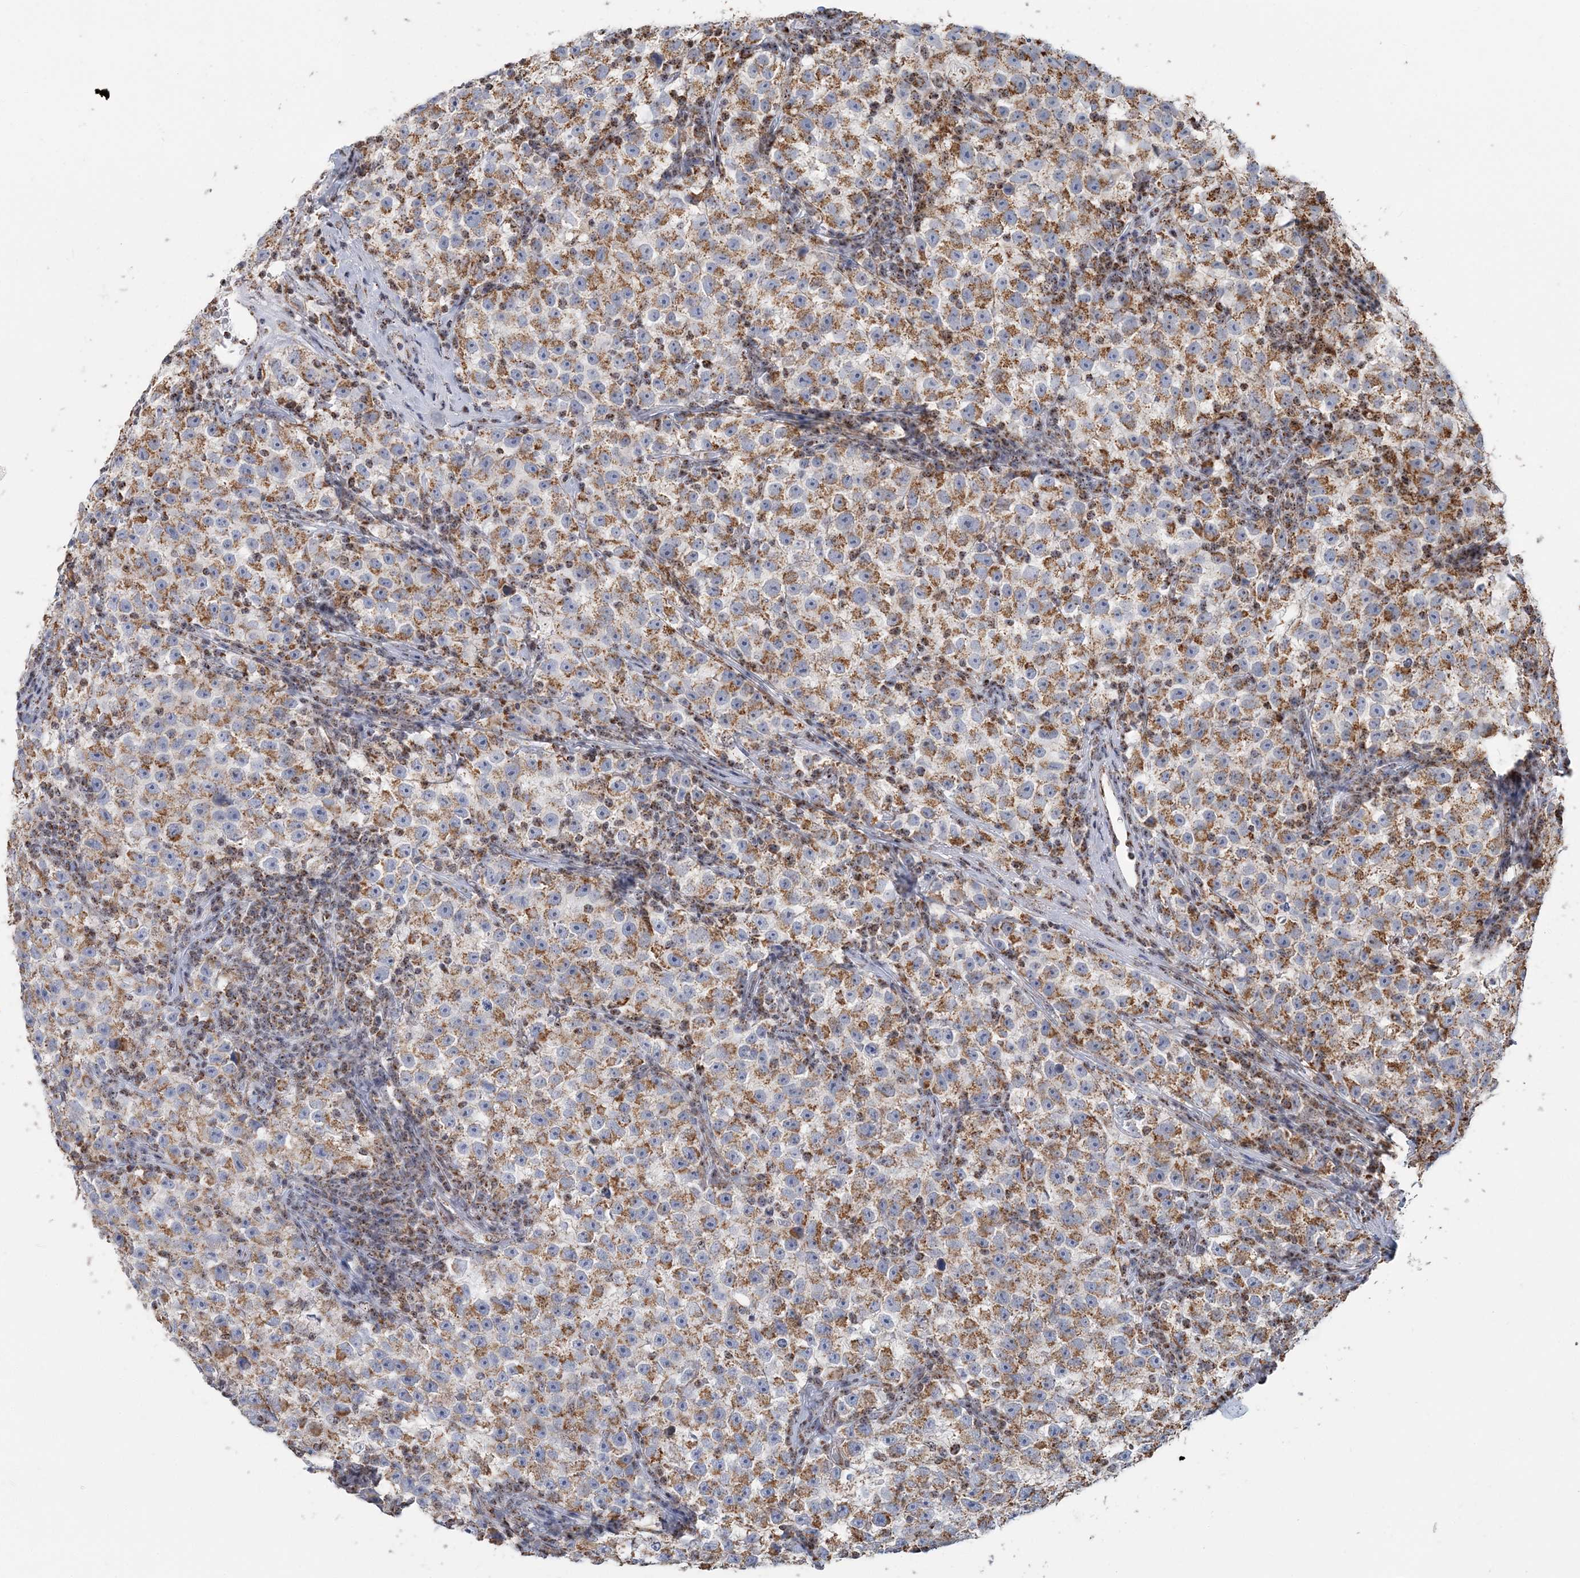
{"staining": {"intensity": "moderate", "quantity": ">75%", "location": "cytoplasmic/membranous"}, "tissue": "testis cancer", "cell_type": "Tumor cells", "image_type": "cancer", "snomed": [{"axis": "morphology", "description": "Seminoma, NOS"}, {"axis": "topography", "description": "Testis"}], "caption": "Immunohistochemistry (DAB (3,3'-diaminobenzidine)) staining of testis seminoma exhibits moderate cytoplasmic/membranous protein positivity in about >75% of tumor cells.", "gene": "SUCLG1", "patient": {"sex": "male", "age": 22}}